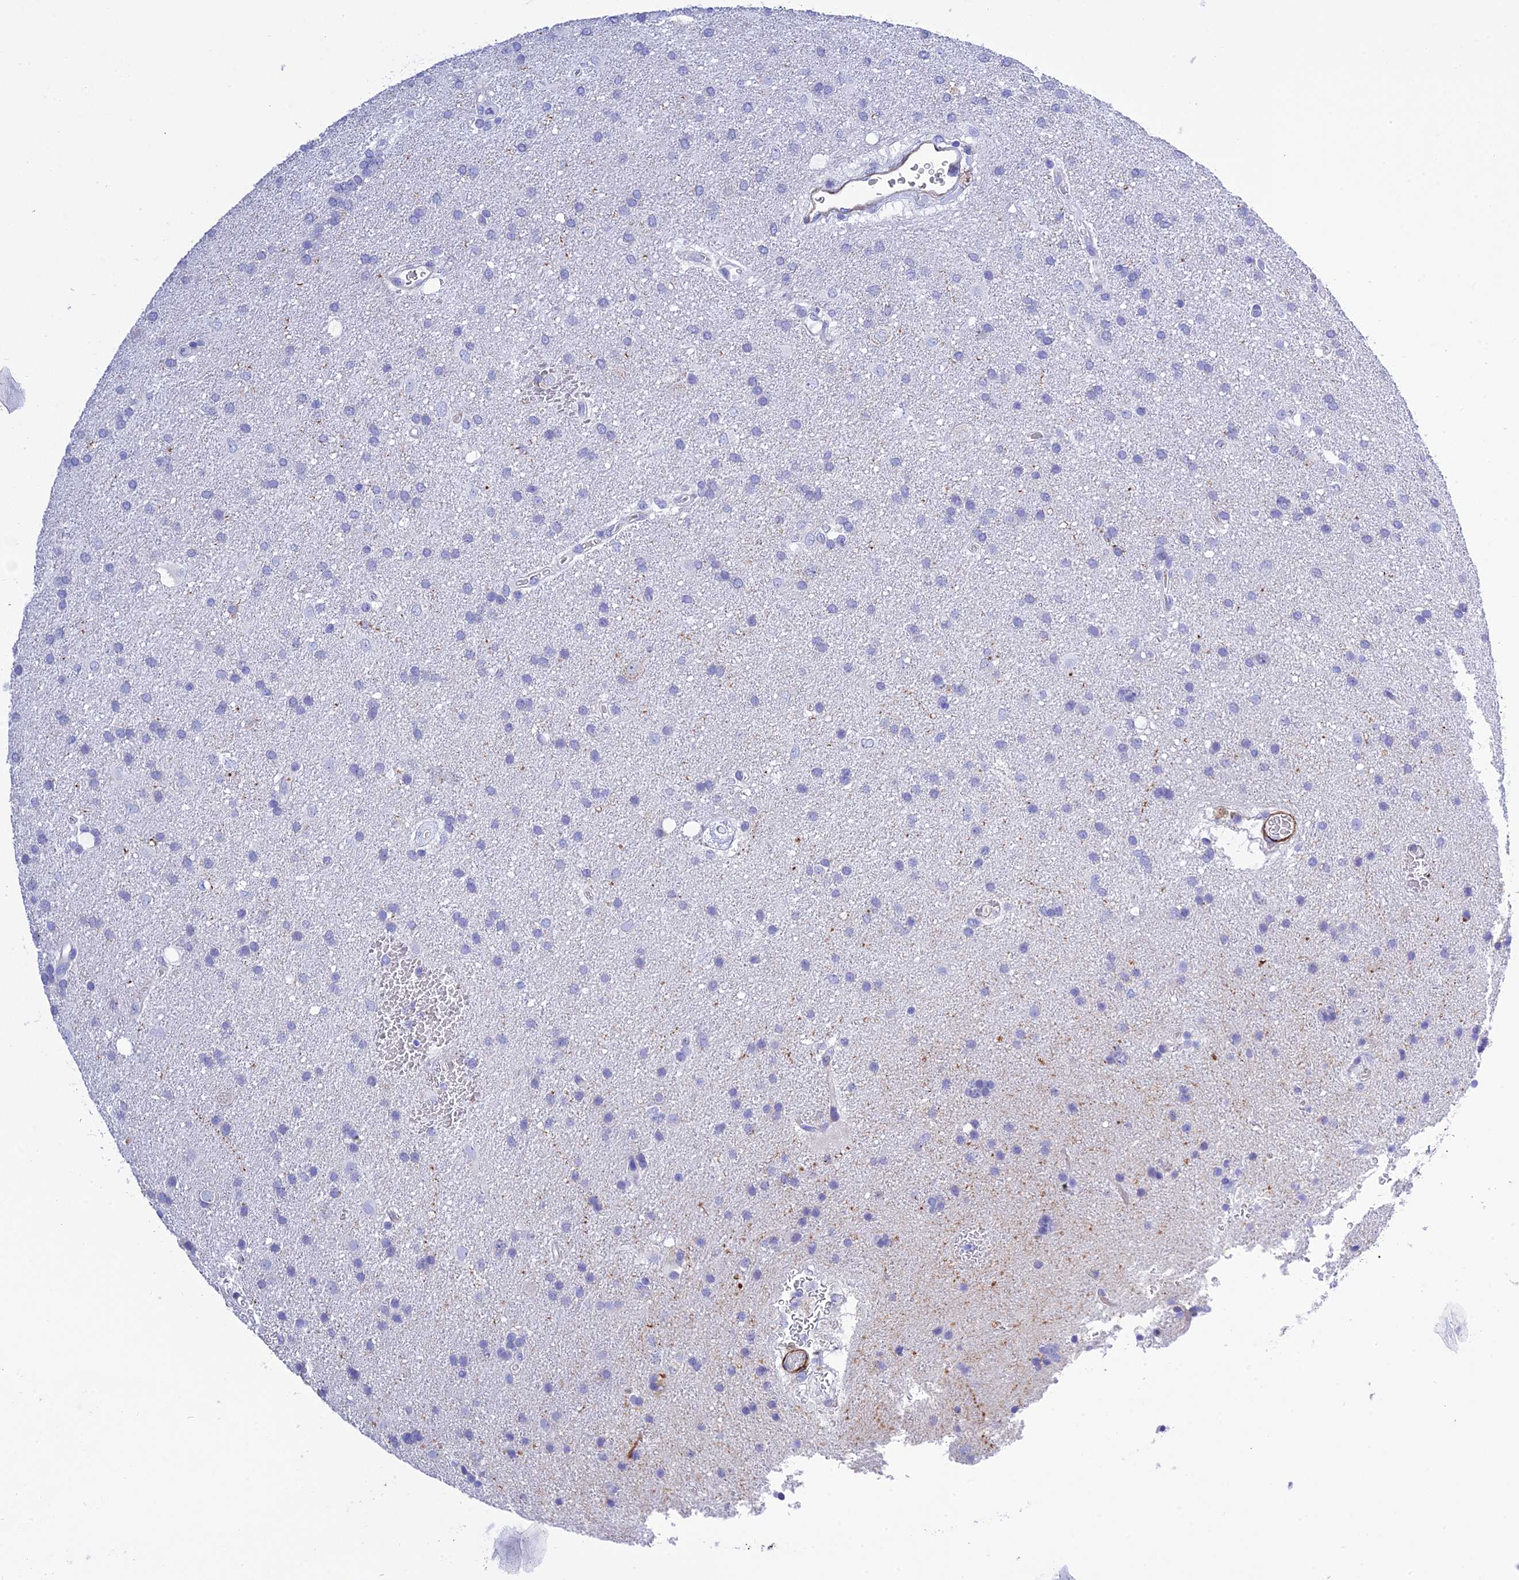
{"staining": {"intensity": "negative", "quantity": "none", "location": "none"}, "tissue": "glioma", "cell_type": "Tumor cells", "image_type": "cancer", "snomed": [{"axis": "morphology", "description": "Glioma, malignant, Low grade"}, {"axis": "topography", "description": "Brain"}], "caption": "DAB immunohistochemical staining of human glioma reveals no significant staining in tumor cells. (DAB IHC, high magnification).", "gene": "FRA10AC1", "patient": {"sex": "male", "age": 66}}